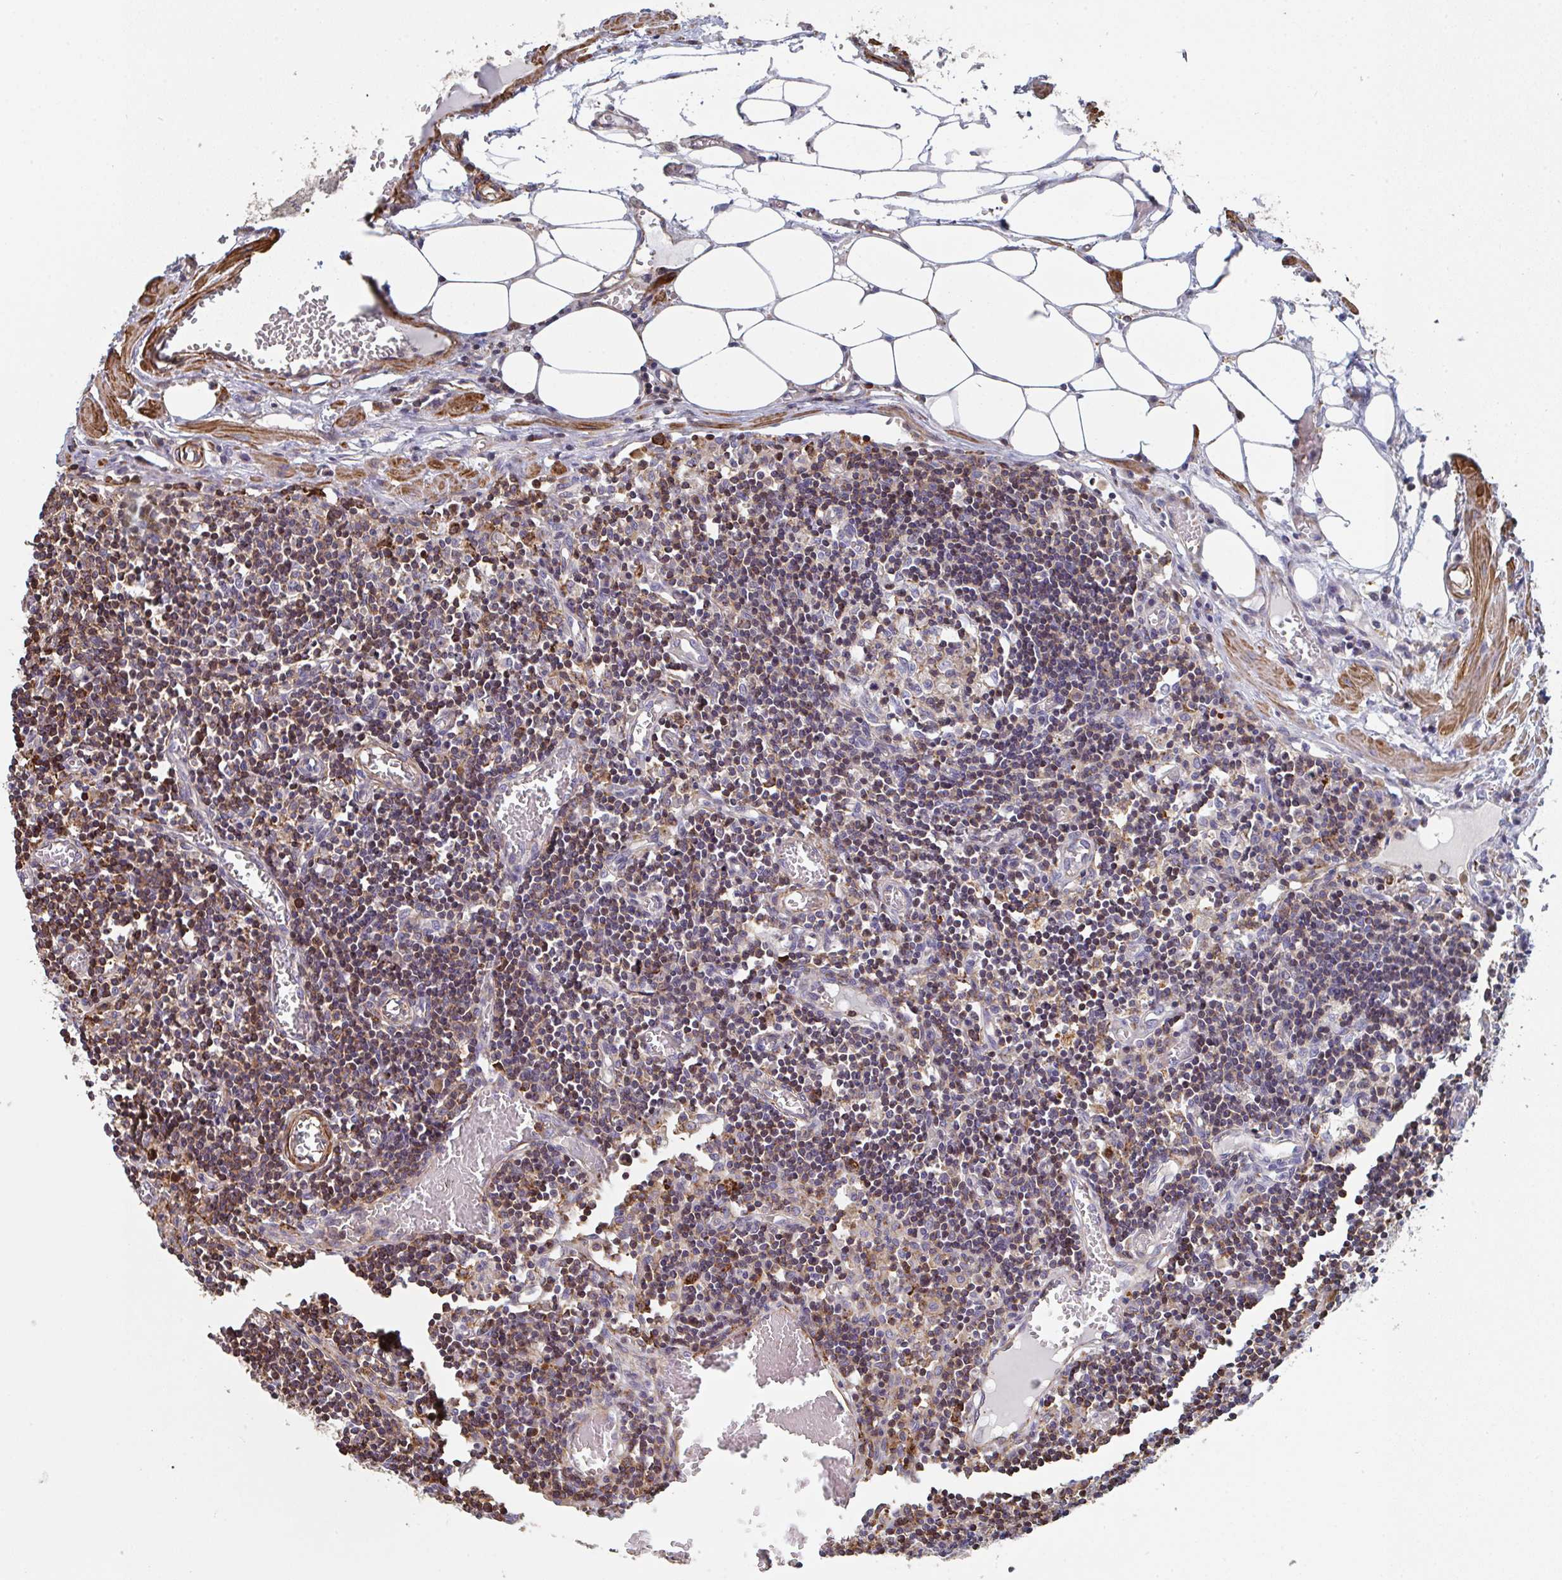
{"staining": {"intensity": "weak", "quantity": "25%-75%", "location": "cytoplasmic/membranous"}, "tissue": "lymph node", "cell_type": "Germinal center cells", "image_type": "normal", "snomed": [{"axis": "morphology", "description": "Normal tissue, NOS"}, {"axis": "topography", "description": "Lymph node"}], "caption": "Immunohistochemical staining of benign lymph node reveals weak cytoplasmic/membranous protein positivity in approximately 25%-75% of germinal center cells. (brown staining indicates protein expression, while blue staining denotes nuclei).", "gene": "FZD2", "patient": {"sex": "male", "age": 66}}